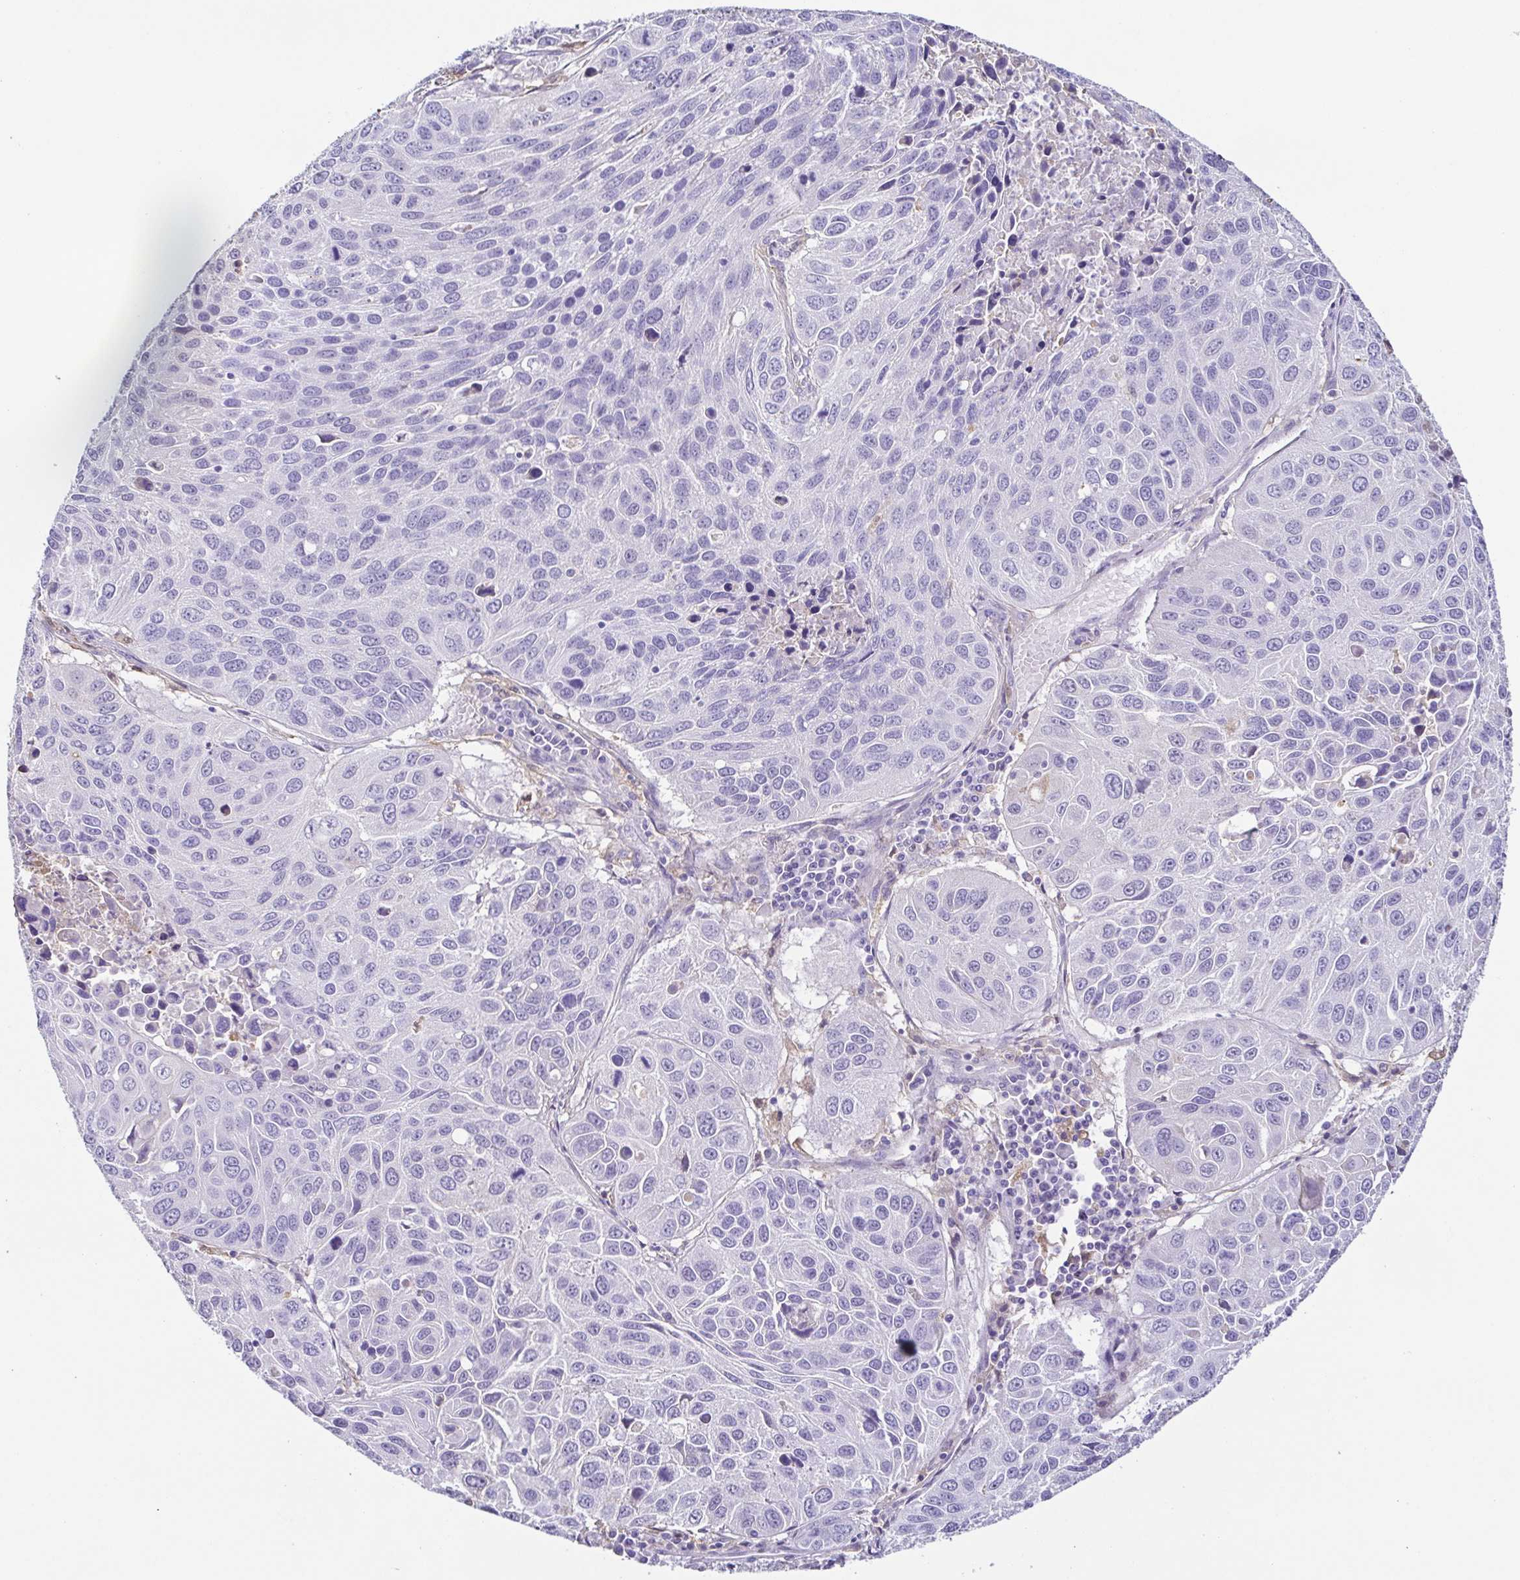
{"staining": {"intensity": "negative", "quantity": "none", "location": "none"}, "tissue": "lung cancer", "cell_type": "Tumor cells", "image_type": "cancer", "snomed": [{"axis": "morphology", "description": "Squamous cell carcinoma, NOS"}, {"axis": "topography", "description": "Lung"}], "caption": "Immunohistochemistry (IHC) micrograph of neoplastic tissue: human squamous cell carcinoma (lung) stained with DAB exhibits no significant protein expression in tumor cells.", "gene": "ANXA10", "patient": {"sex": "female", "age": 61}}